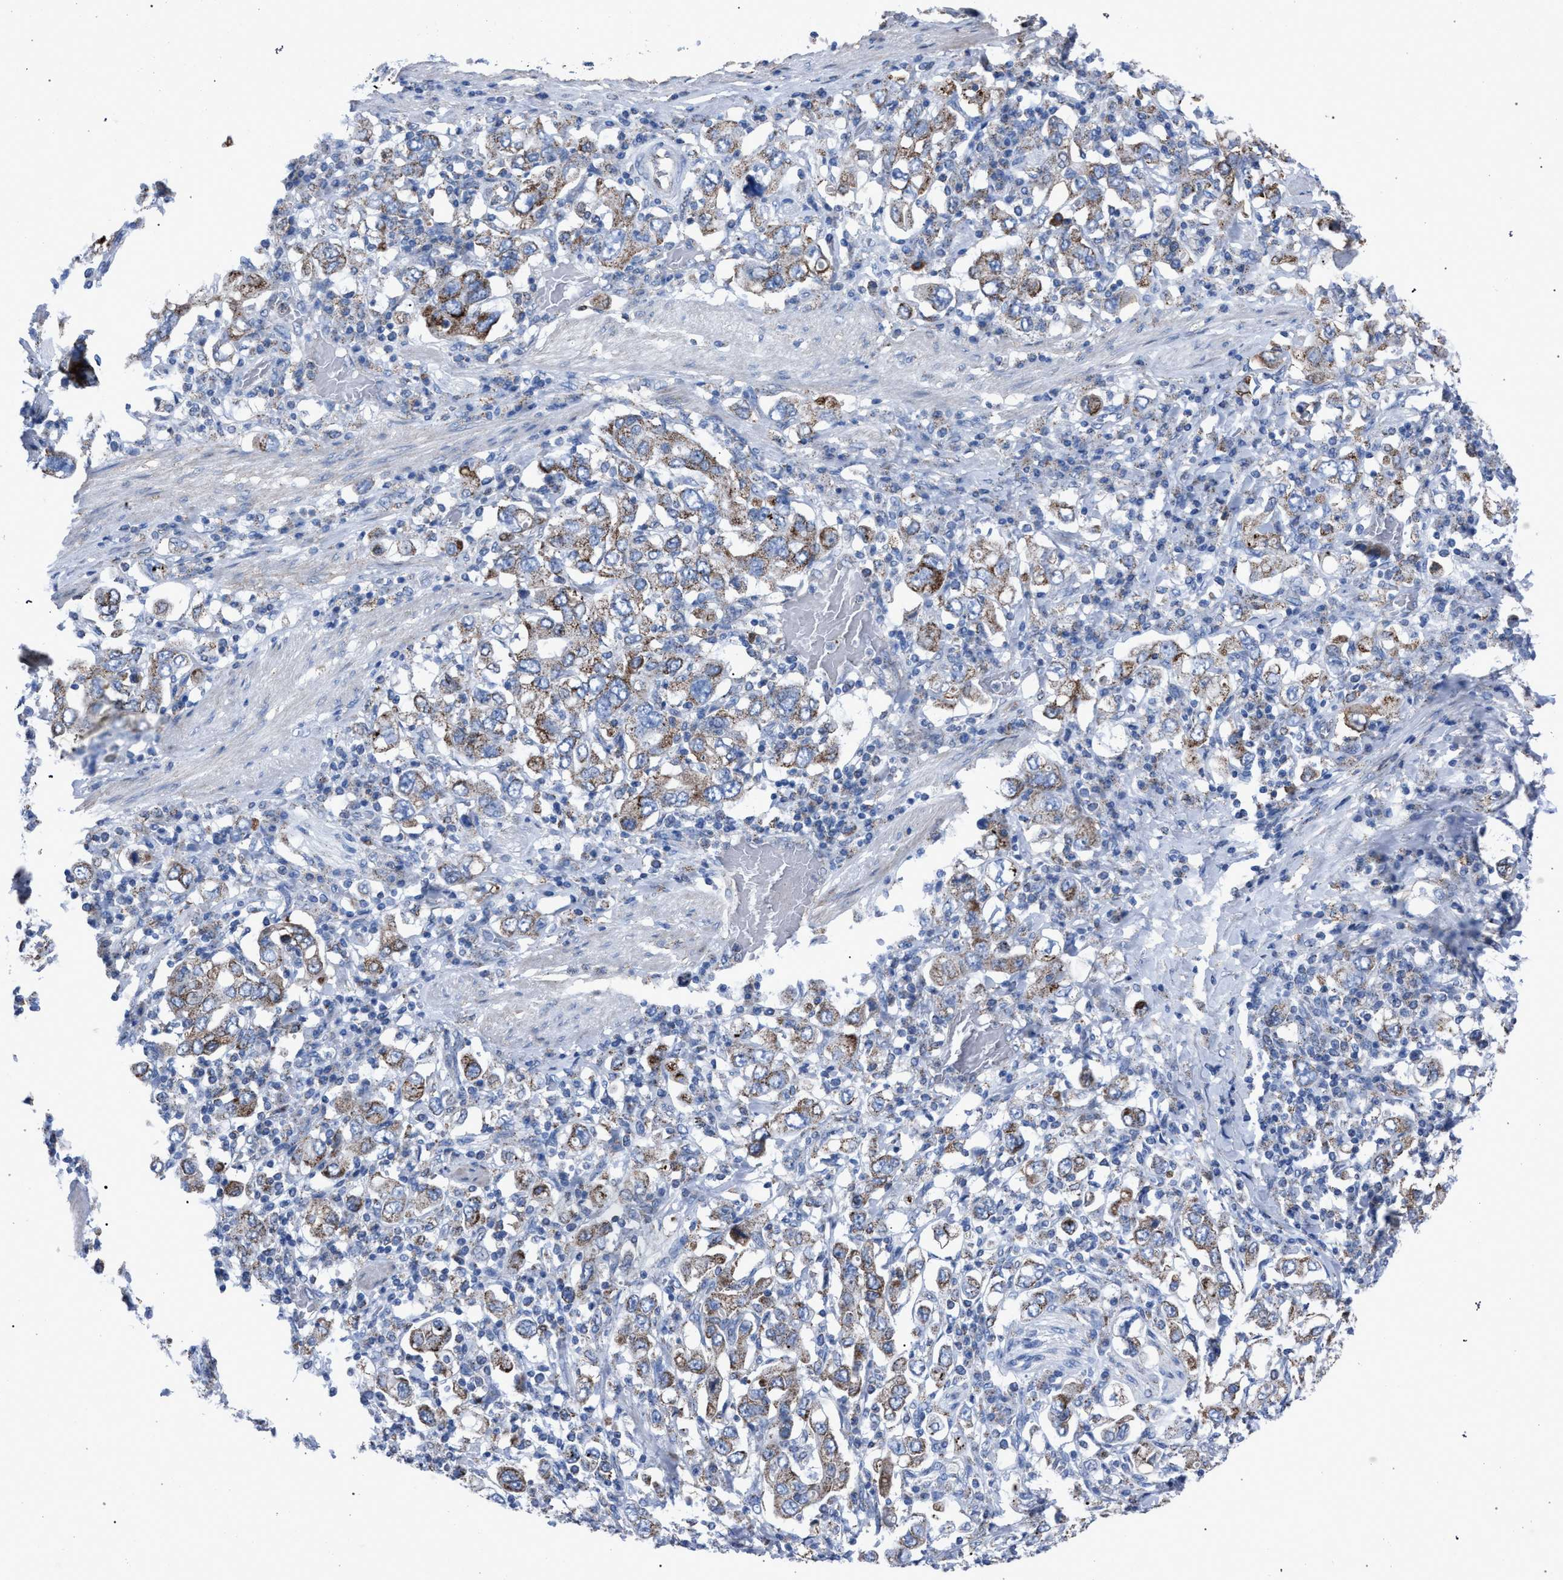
{"staining": {"intensity": "moderate", "quantity": ">75%", "location": "cytoplasmic/membranous"}, "tissue": "stomach cancer", "cell_type": "Tumor cells", "image_type": "cancer", "snomed": [{"axis": "morphology", "description": "Adenocarcinoma, NOS"}, {"axis": "topography", "description": "Stomach, upper"}], "caption": "Immunohistochemistry (DAB) staining of human adenocarcinoma (stomach) reveals moderate cytoplasmic/membranous protein staining in about >75% of tumor cells.", "gene": "HSD17B4", "patient": {"sex": "male", "age": 62}}